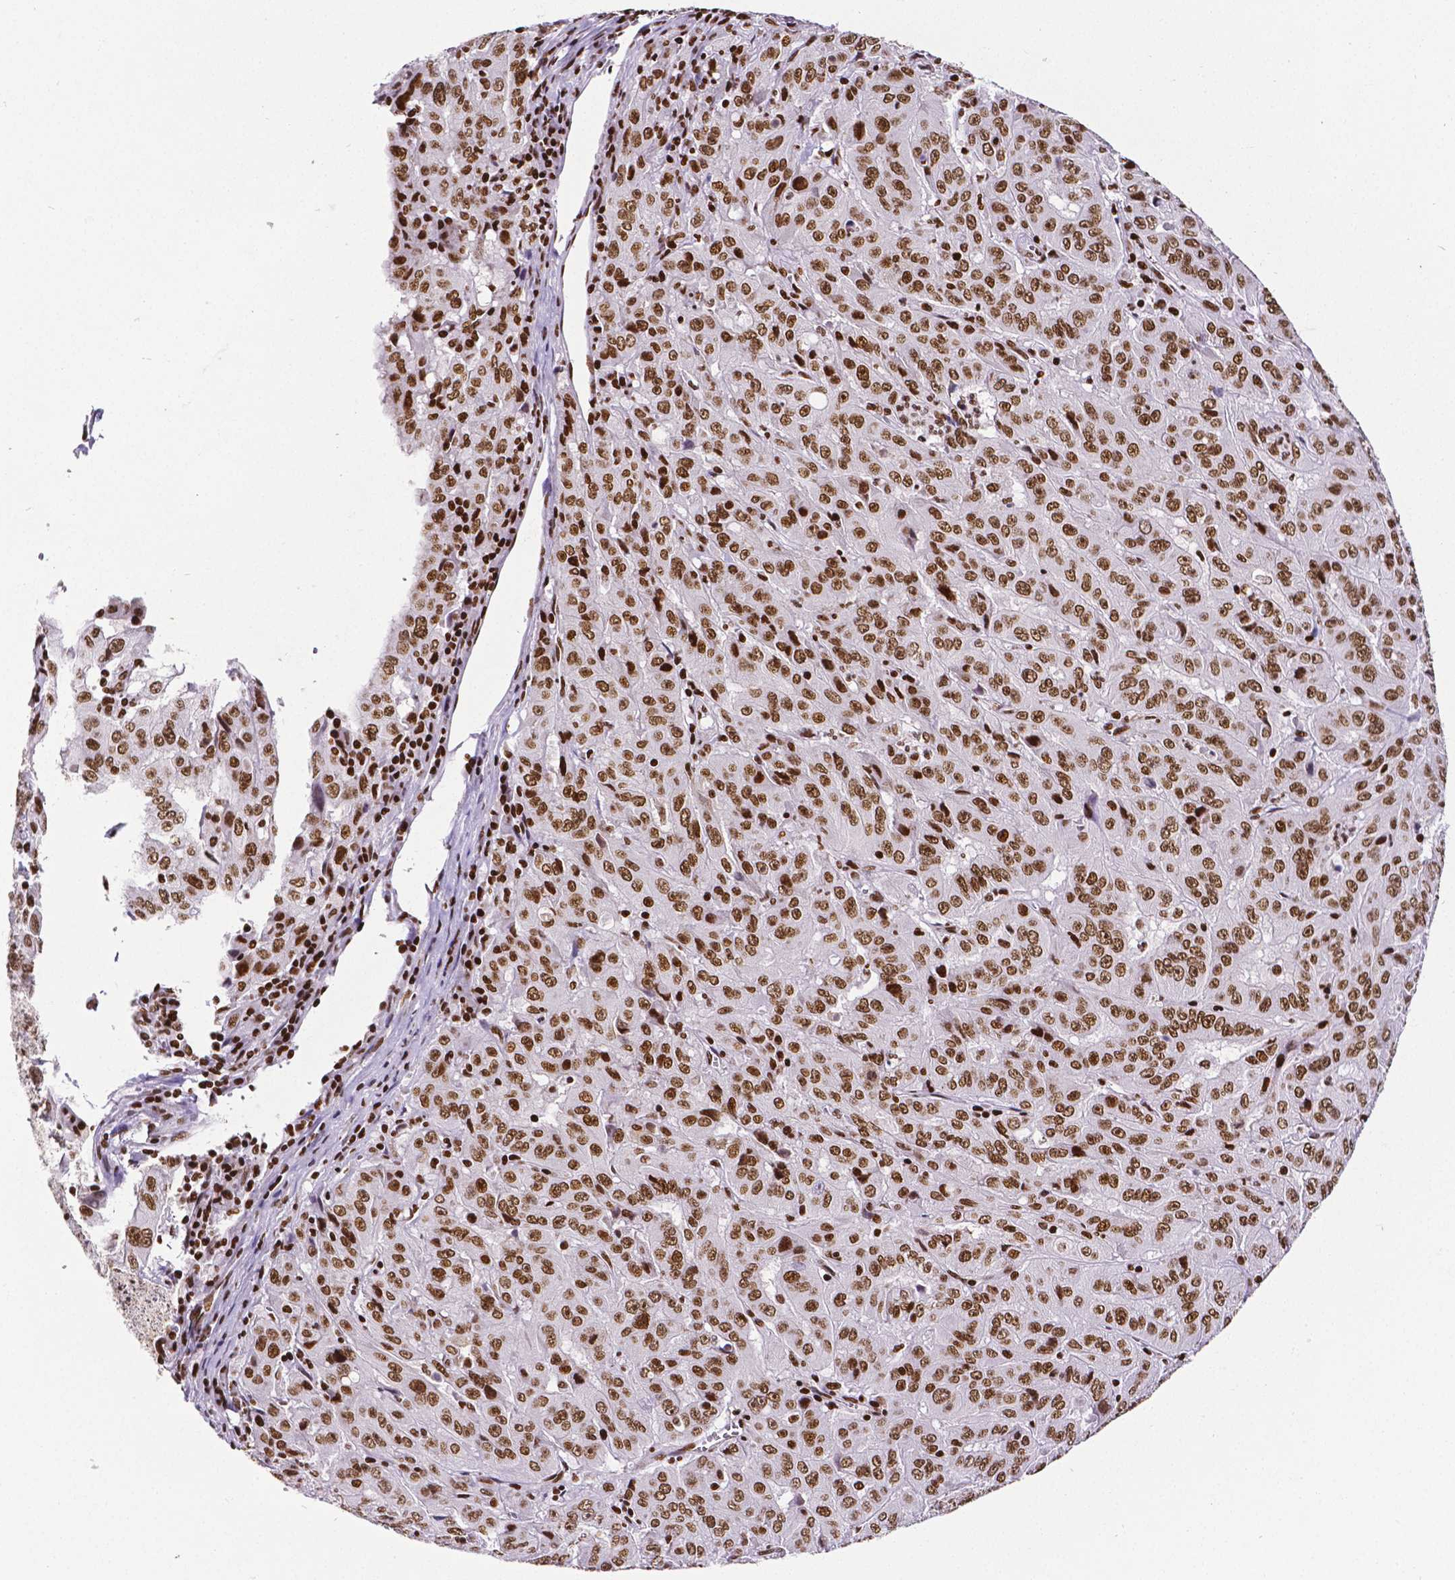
{"staining": {"intensity": "strong", "quantity": ">75%", "location": "nuclear"}, "tissue": "pancreatic cancer", "cell_type": "Tumor cells", "image_type": "cancer", "snomed": [{"axis": "morphology", "description": "Adenocarcinoma, NOS"}, {"axis": "topography", "description": "Pancreas"}], "caption": "The micrograph exhibits immunohistochemical staining of pancreatic adenocarcinoma. There is strong nuclear expression is present in about >75% of tumor cells. (Brightfield microscopy of DAB IHC at high magnification).", "gene": "CTCF", "patient": {"sex": "male", "age": 63}}